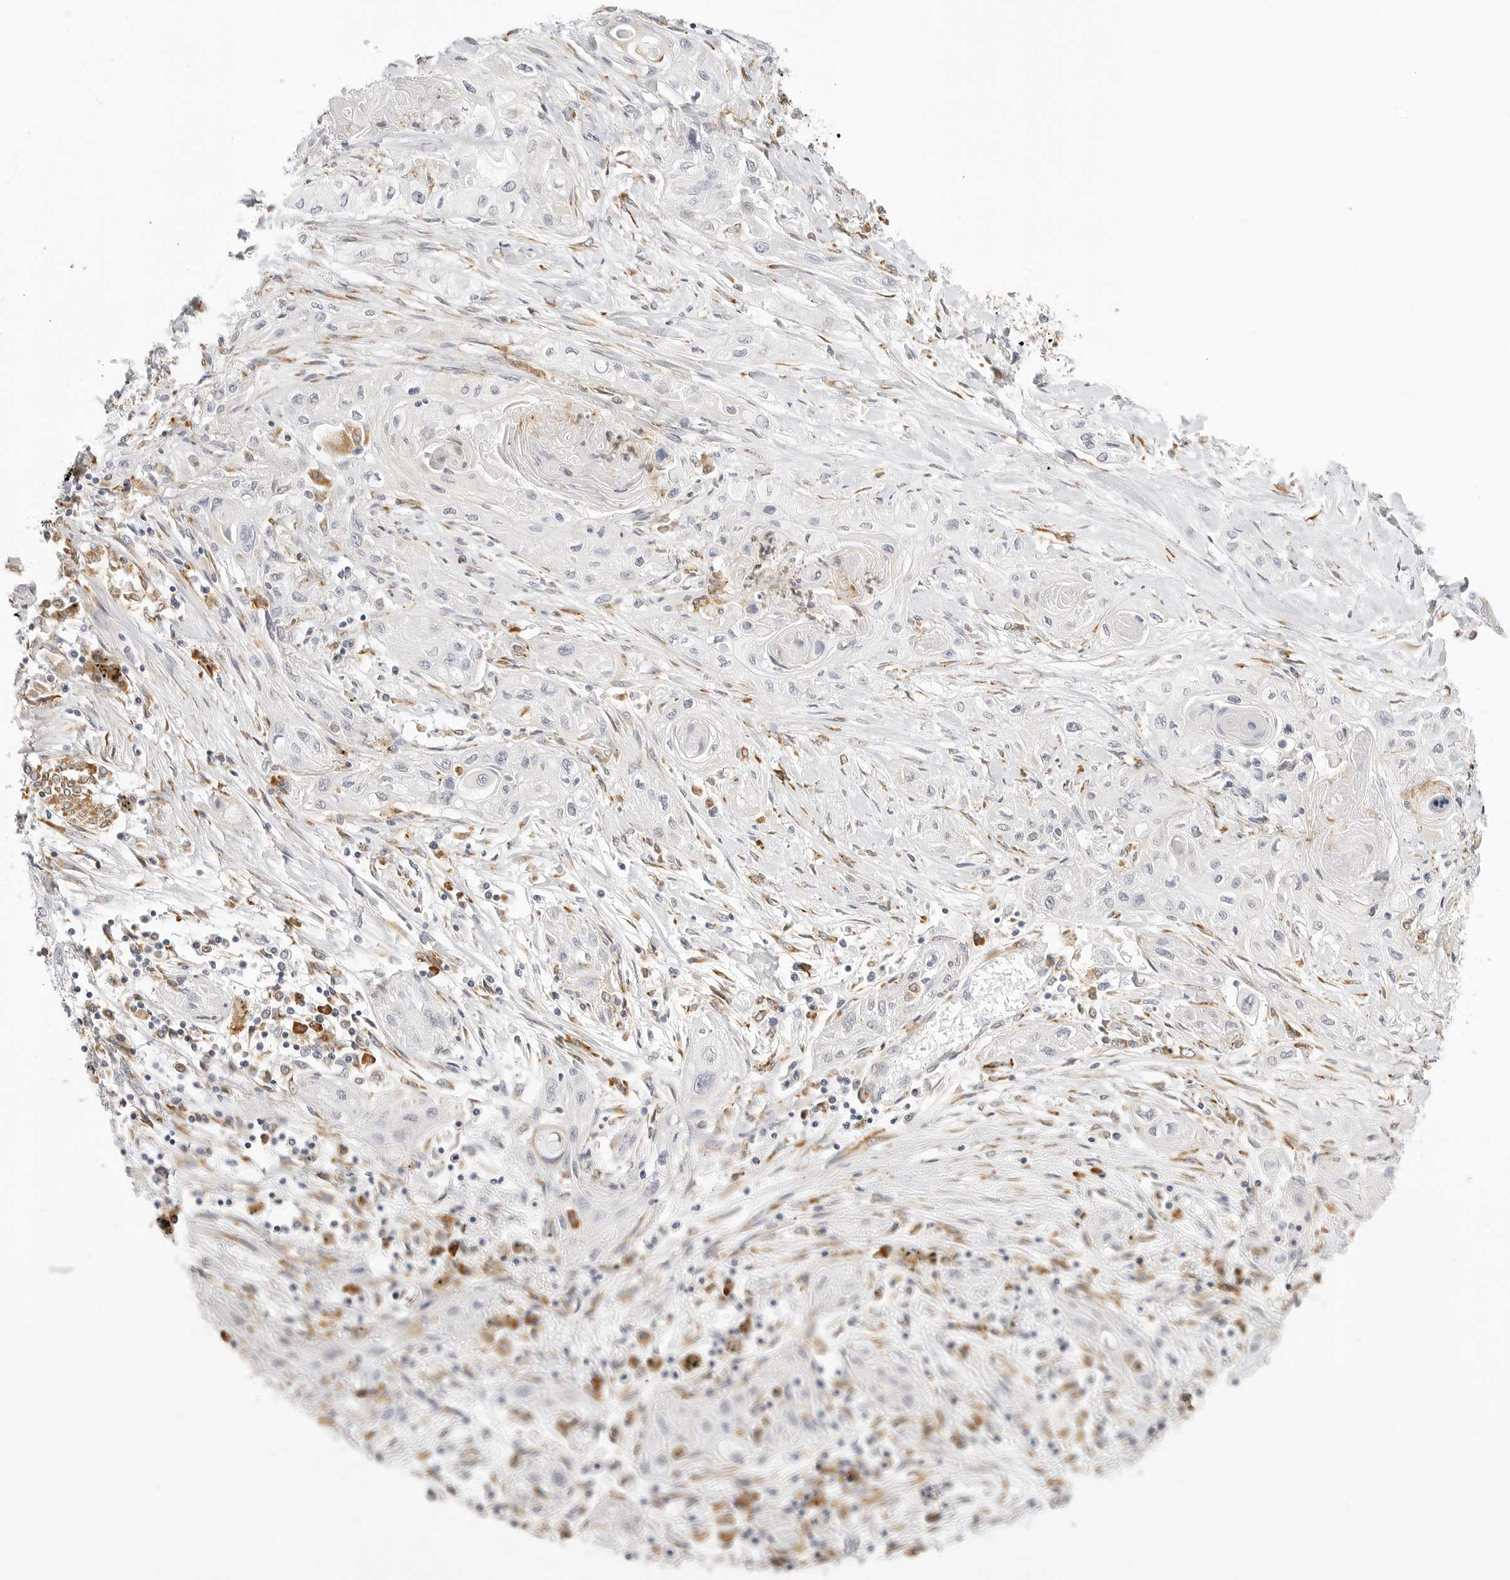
{"staining": {"intensity": "negative", "quantity": "none", "location": "none"}, "tissue": "lung cancer", "cell_type": "Tumor cells", "image_type": "cancer", "snomed": [{"axis": "morphology", "description": "Squamous cell carcinoma, NOS"}, {"axis": "topography", "description": "Lung"}], "caption": "IHC of lung cancer (squamous cell carcinoma) shows no staining in tumor cells. (Stains: DAB immunohistochemistry (IHC) with hematoxylin counter stain, Microscopy: brightfield microscopy at high magnification).", "gene": "THEM4", "patient": {"sex": "female", "age": 47}}